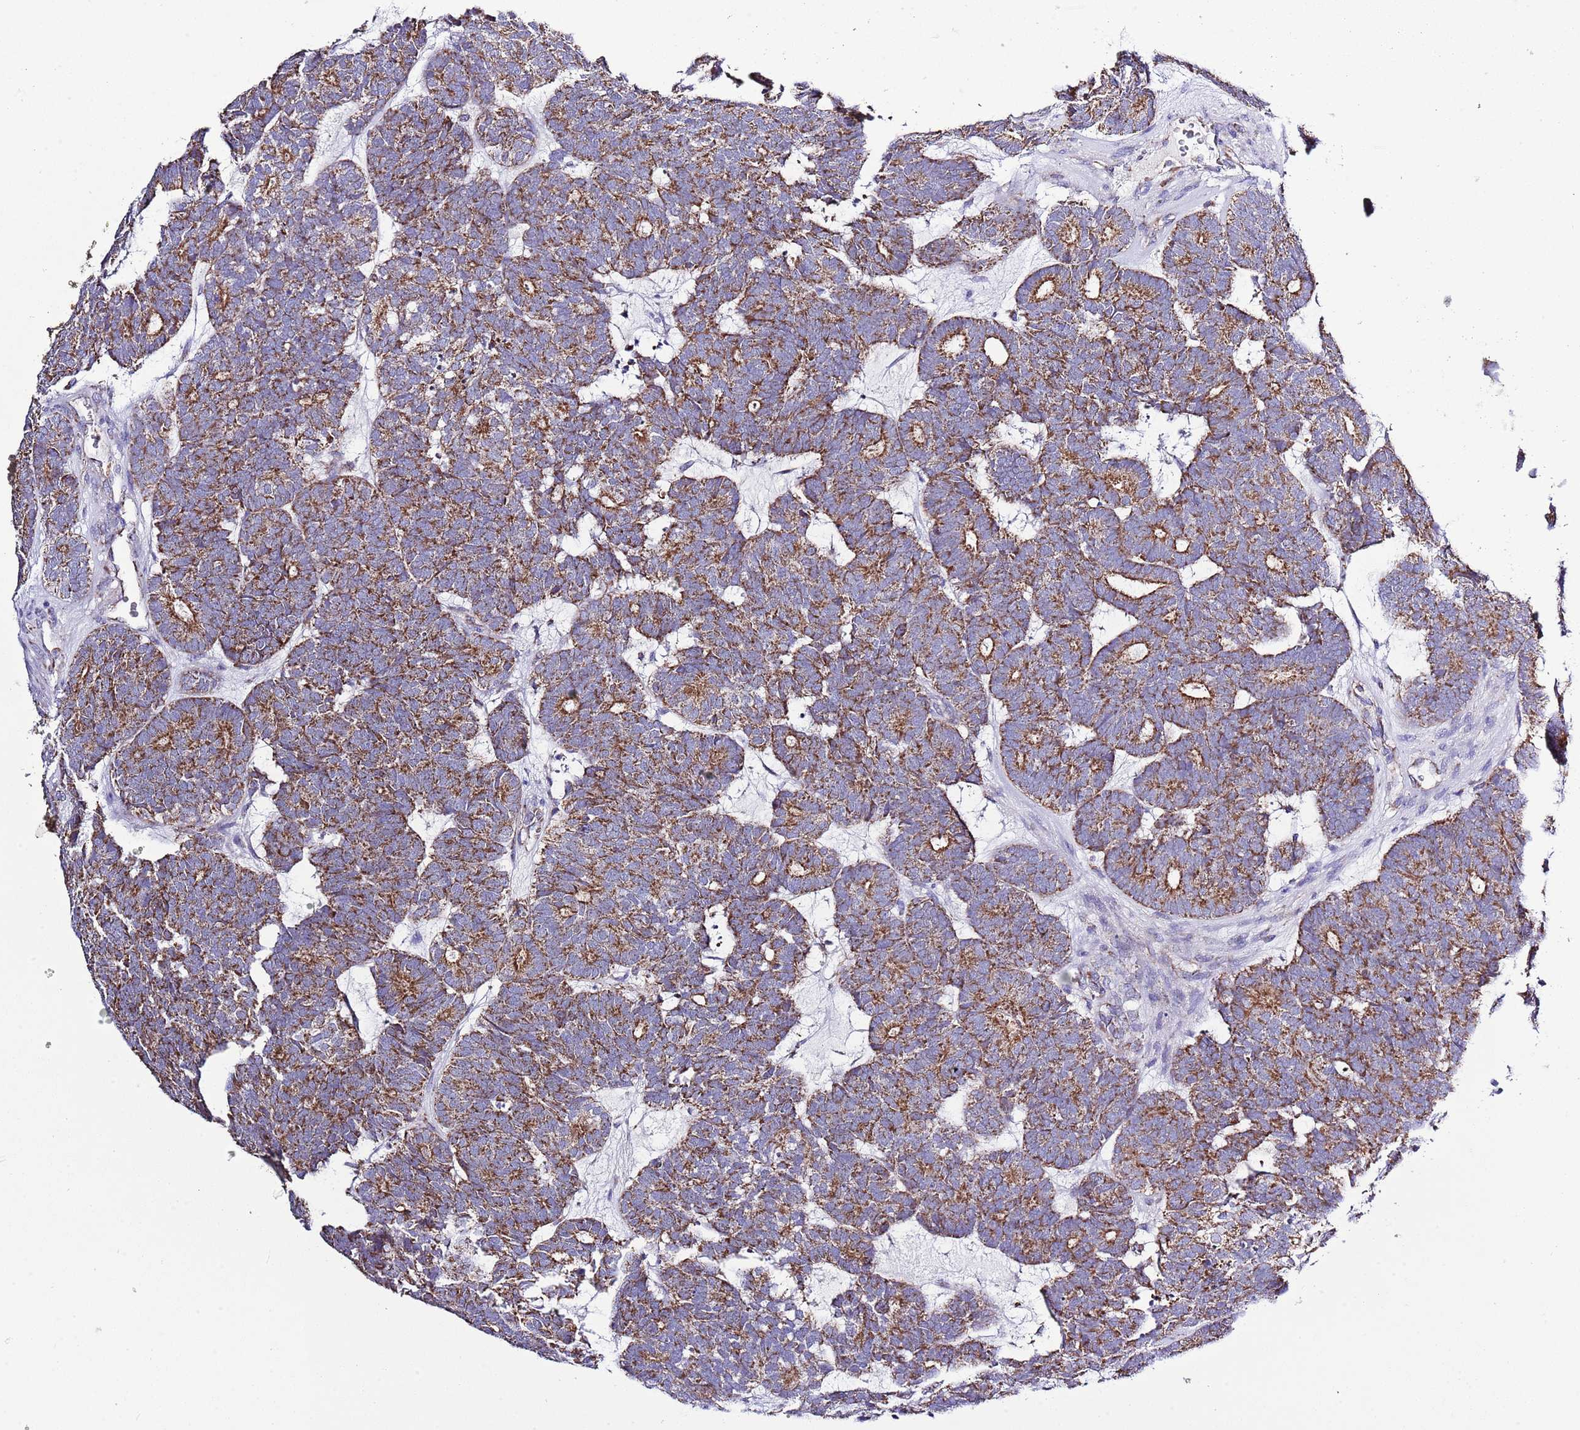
{"staining": {"intensity": "strong", "quantity": ">75%", "location": "cytoplasmic/membranous"}, "tissue": "head and neck cancer", "cell_type": "Tumor cells", "image_type": "cancer", "snomed": [{"axis": "morphology", "description": "Adenocarcinoma, NOS"}, {"axis": "topography", "description": "Head-Neck"}], "caption": "Immunohistochemical staining of human head and neck adenocarcinoma demonstrates strong cytoplasmic/membranous protein positivity in about >75% of tumor cells.", "gene": "TEKTIP1", "patient": {"sex": "female", "age": 81}}